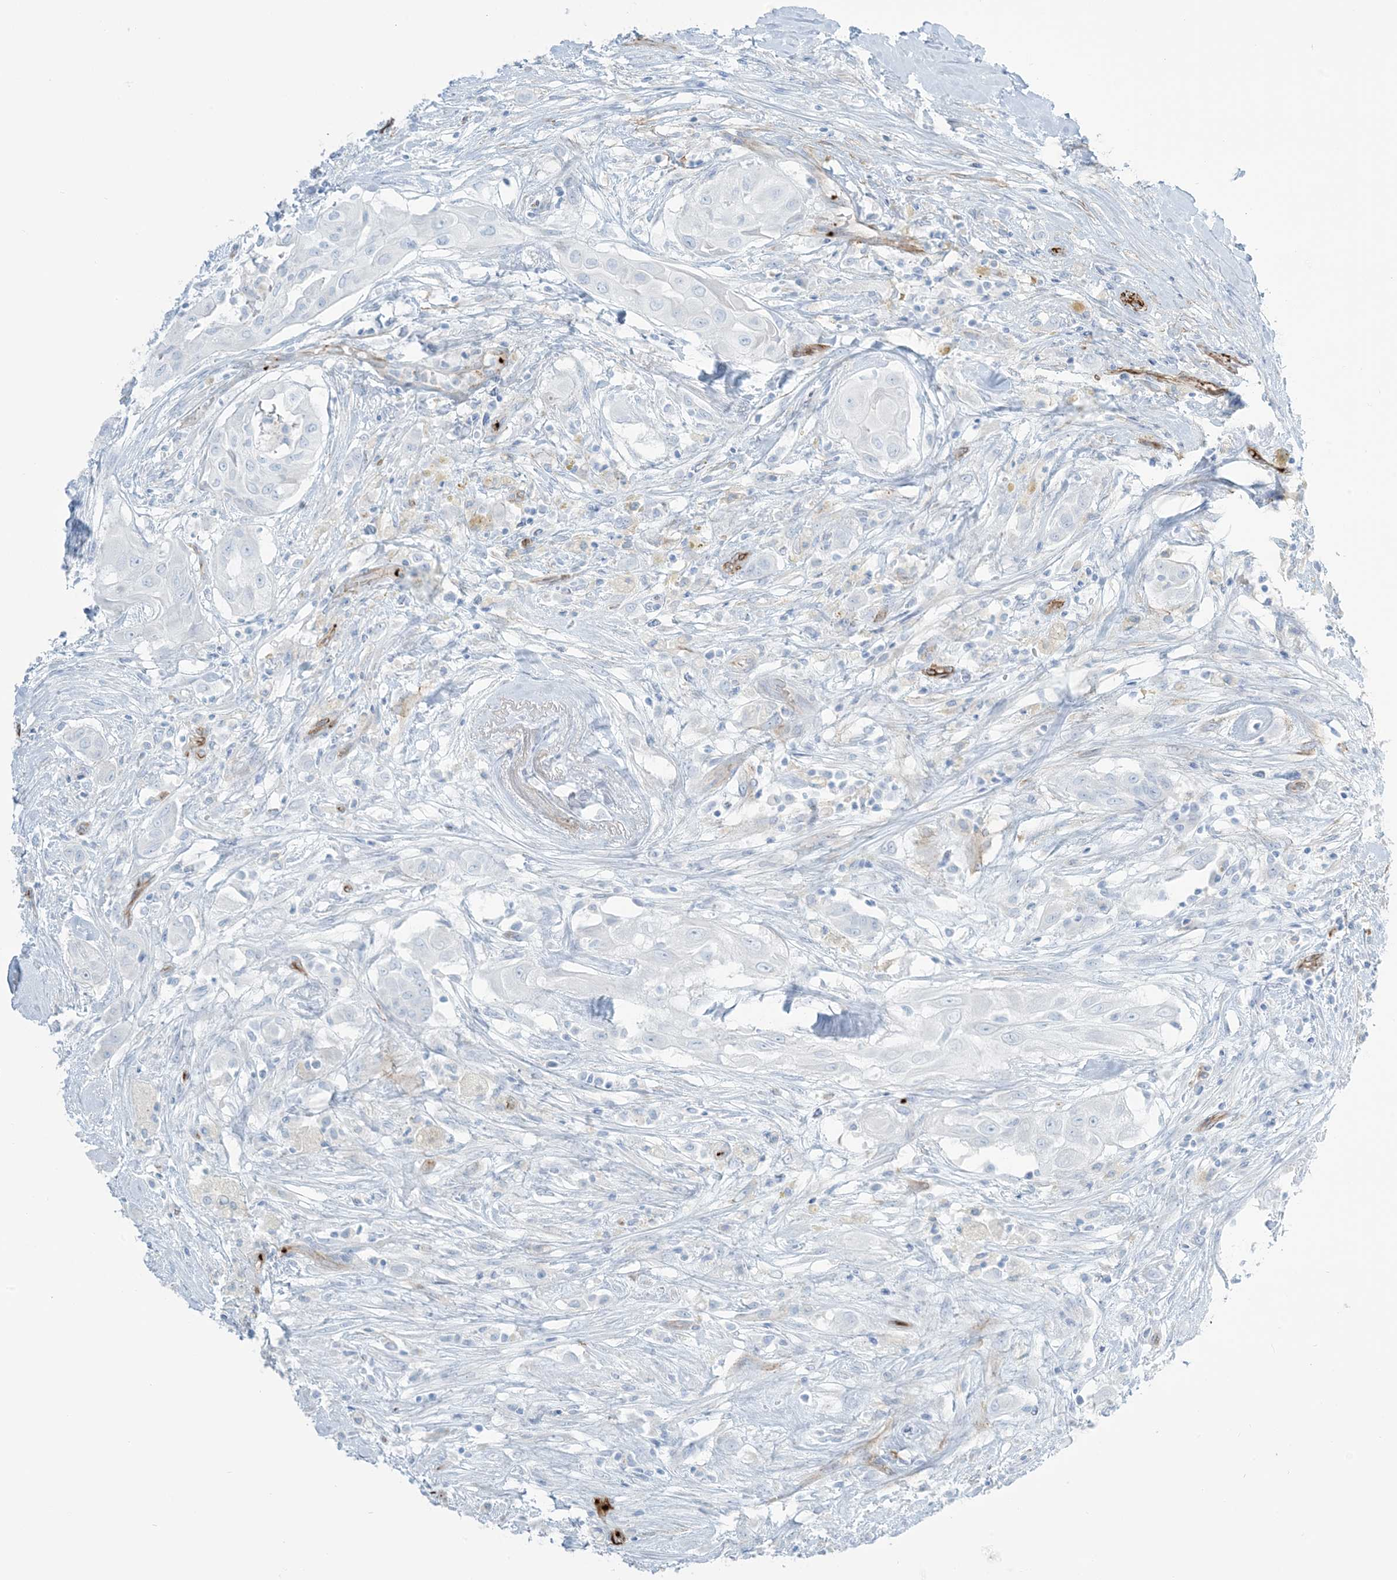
{"staining": {"intensity": "negative", "quantity": "none", "location": "none"}, "tissue": "thyroid cancer", "cell_type": "Tumor cells", "image_type": "cancer", "snomed": [{"axis": "morphology", "description": "Papillary adenocarcinoma, NOS"}, {"axis": "topography", "description": "Thyroid gland"}], "caption": "This is a histopathology image of immunohistochemistry staining of papillary adenocarcinoma (thyroid), which shows no staining in tumor cells.", "gene": "EPS8L3", "patient": {"sex": "female", "age": 59}}